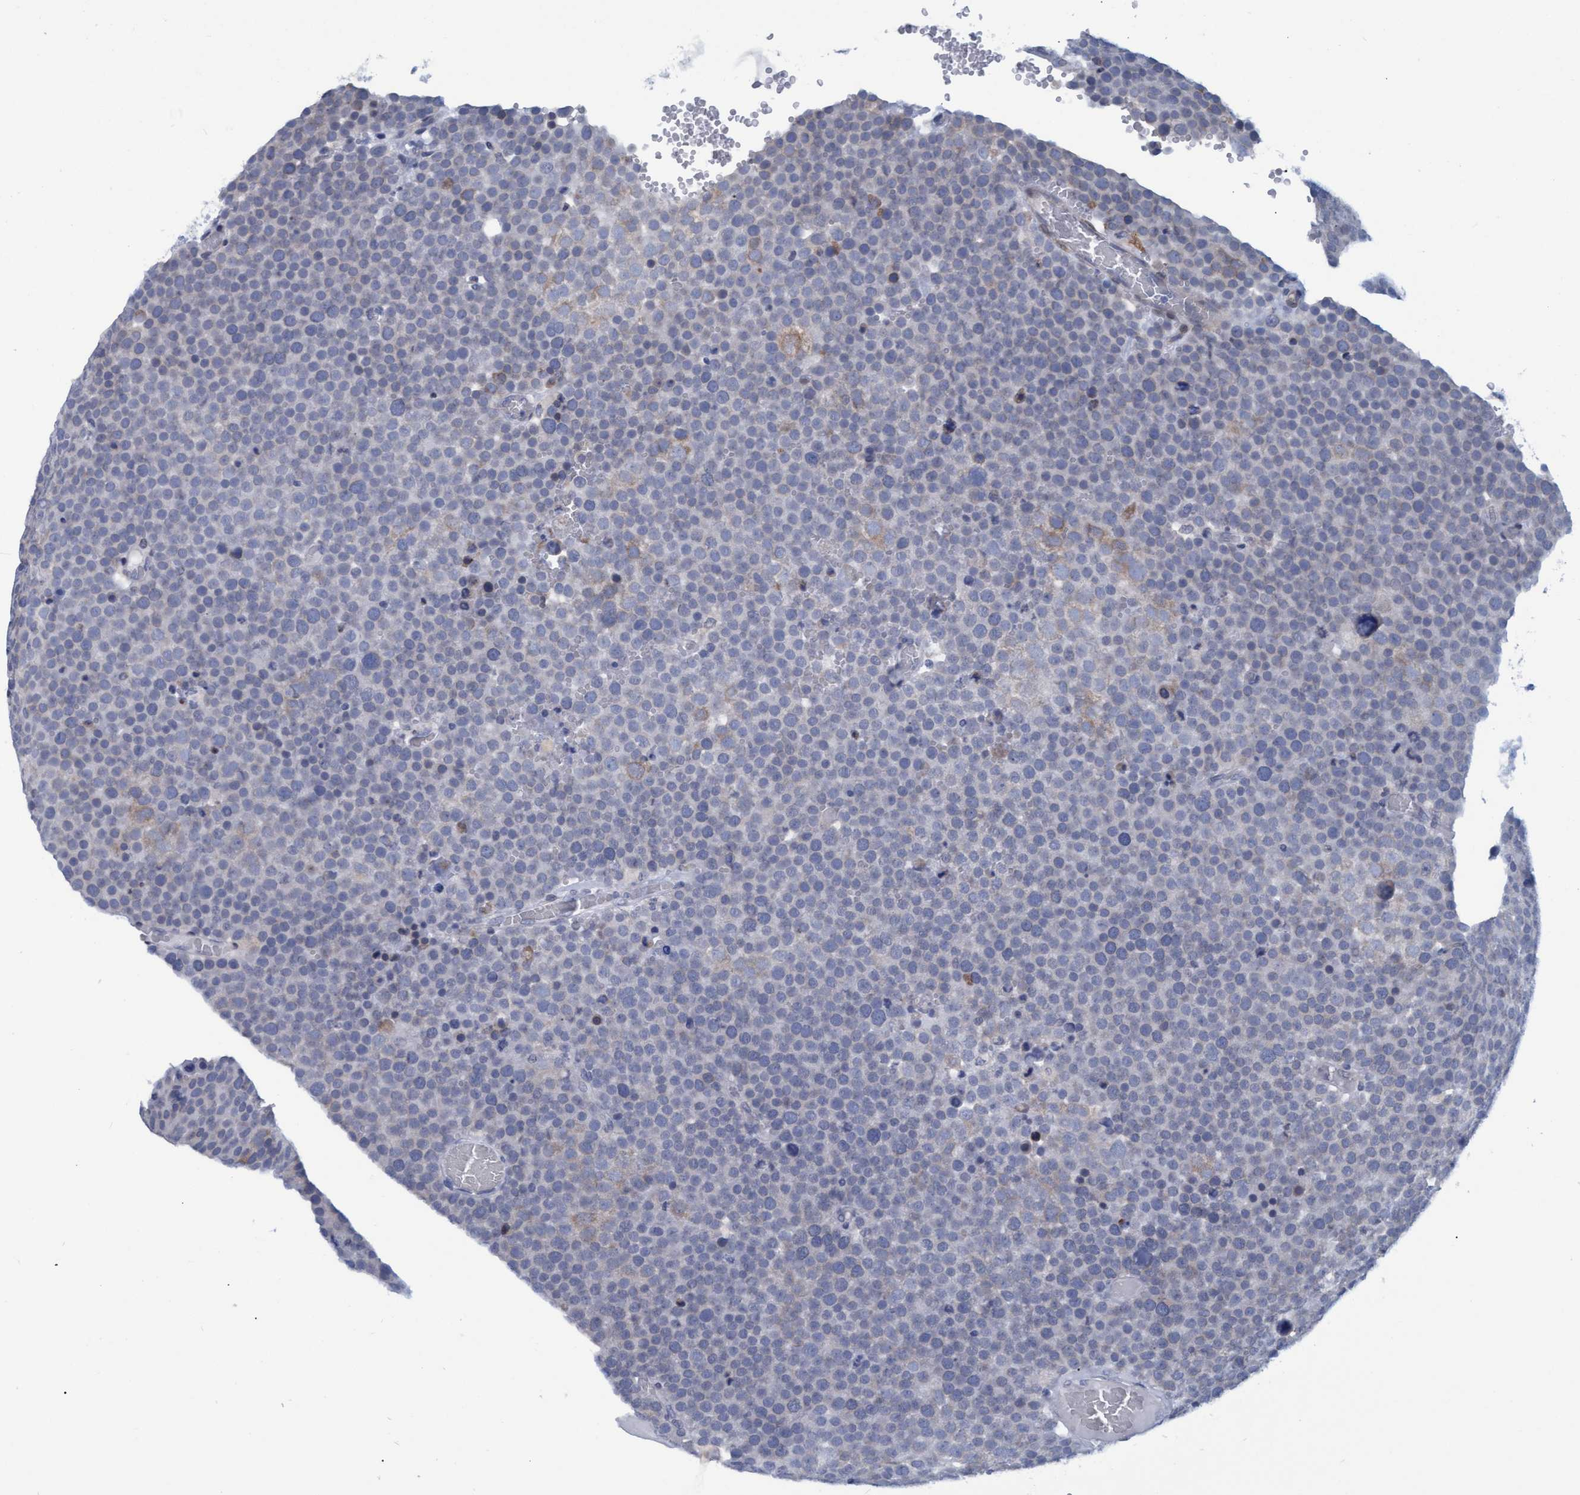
{"staining": {"intensity": "negative", "quantity": "none", "location": "none"}, "tissue": "testis cancer", "cell_type": "Tumor cells", "image_type": "cancer", "snomed": [{"axis": "morphology", "description": "Seminoma, NOS"}, {"axis": "topography", "description": "Testis"}], "caption": "This micrograph is of seminoma (testis) stained with immunohistochemistry (IHC) to label a protein in brown with the nuclei are counter-stained blue. There is no expression in tumor cells. (DAB immunohistochemistry, high magnification).", "gene": "SSTR3", "patient": {"sex": "male", "age": 71}}